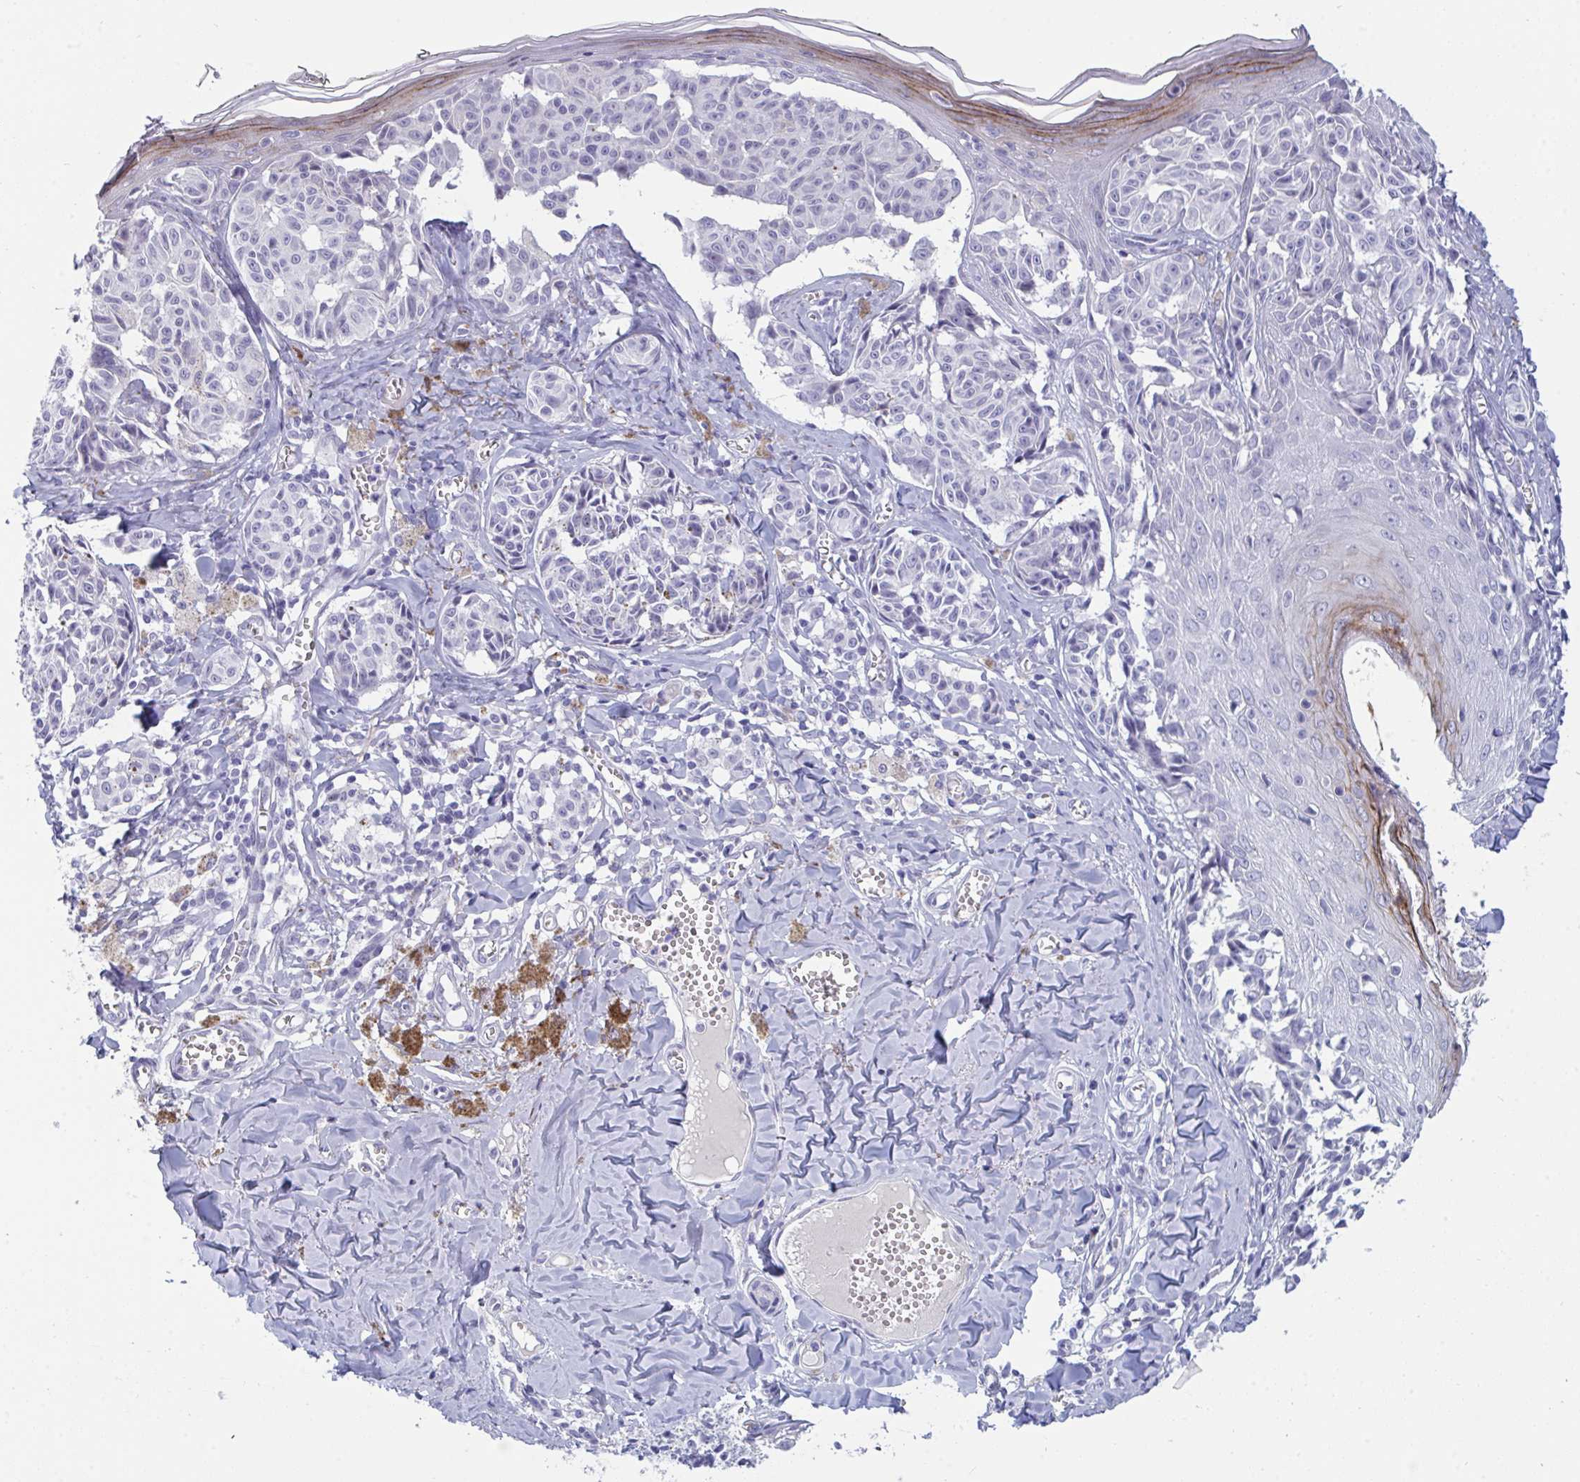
{"staining": {"intensity": "negative", "quantity": "none", "location": "none"}, "tissue": "melanoma", "cell_type": "Tumor cells", "image_type": "cancer", "snomed": [{"axis": "morphology", "description": "Malignant melanoma, NOS"}, {"axis": "topography", "description": "Skin"}], "caption": "Immunohistochemical staining of human melanoma shows no significant staining in tumor cells.", "gene": "PRDM9", "patient": {"sex": "female", "age": 43}}